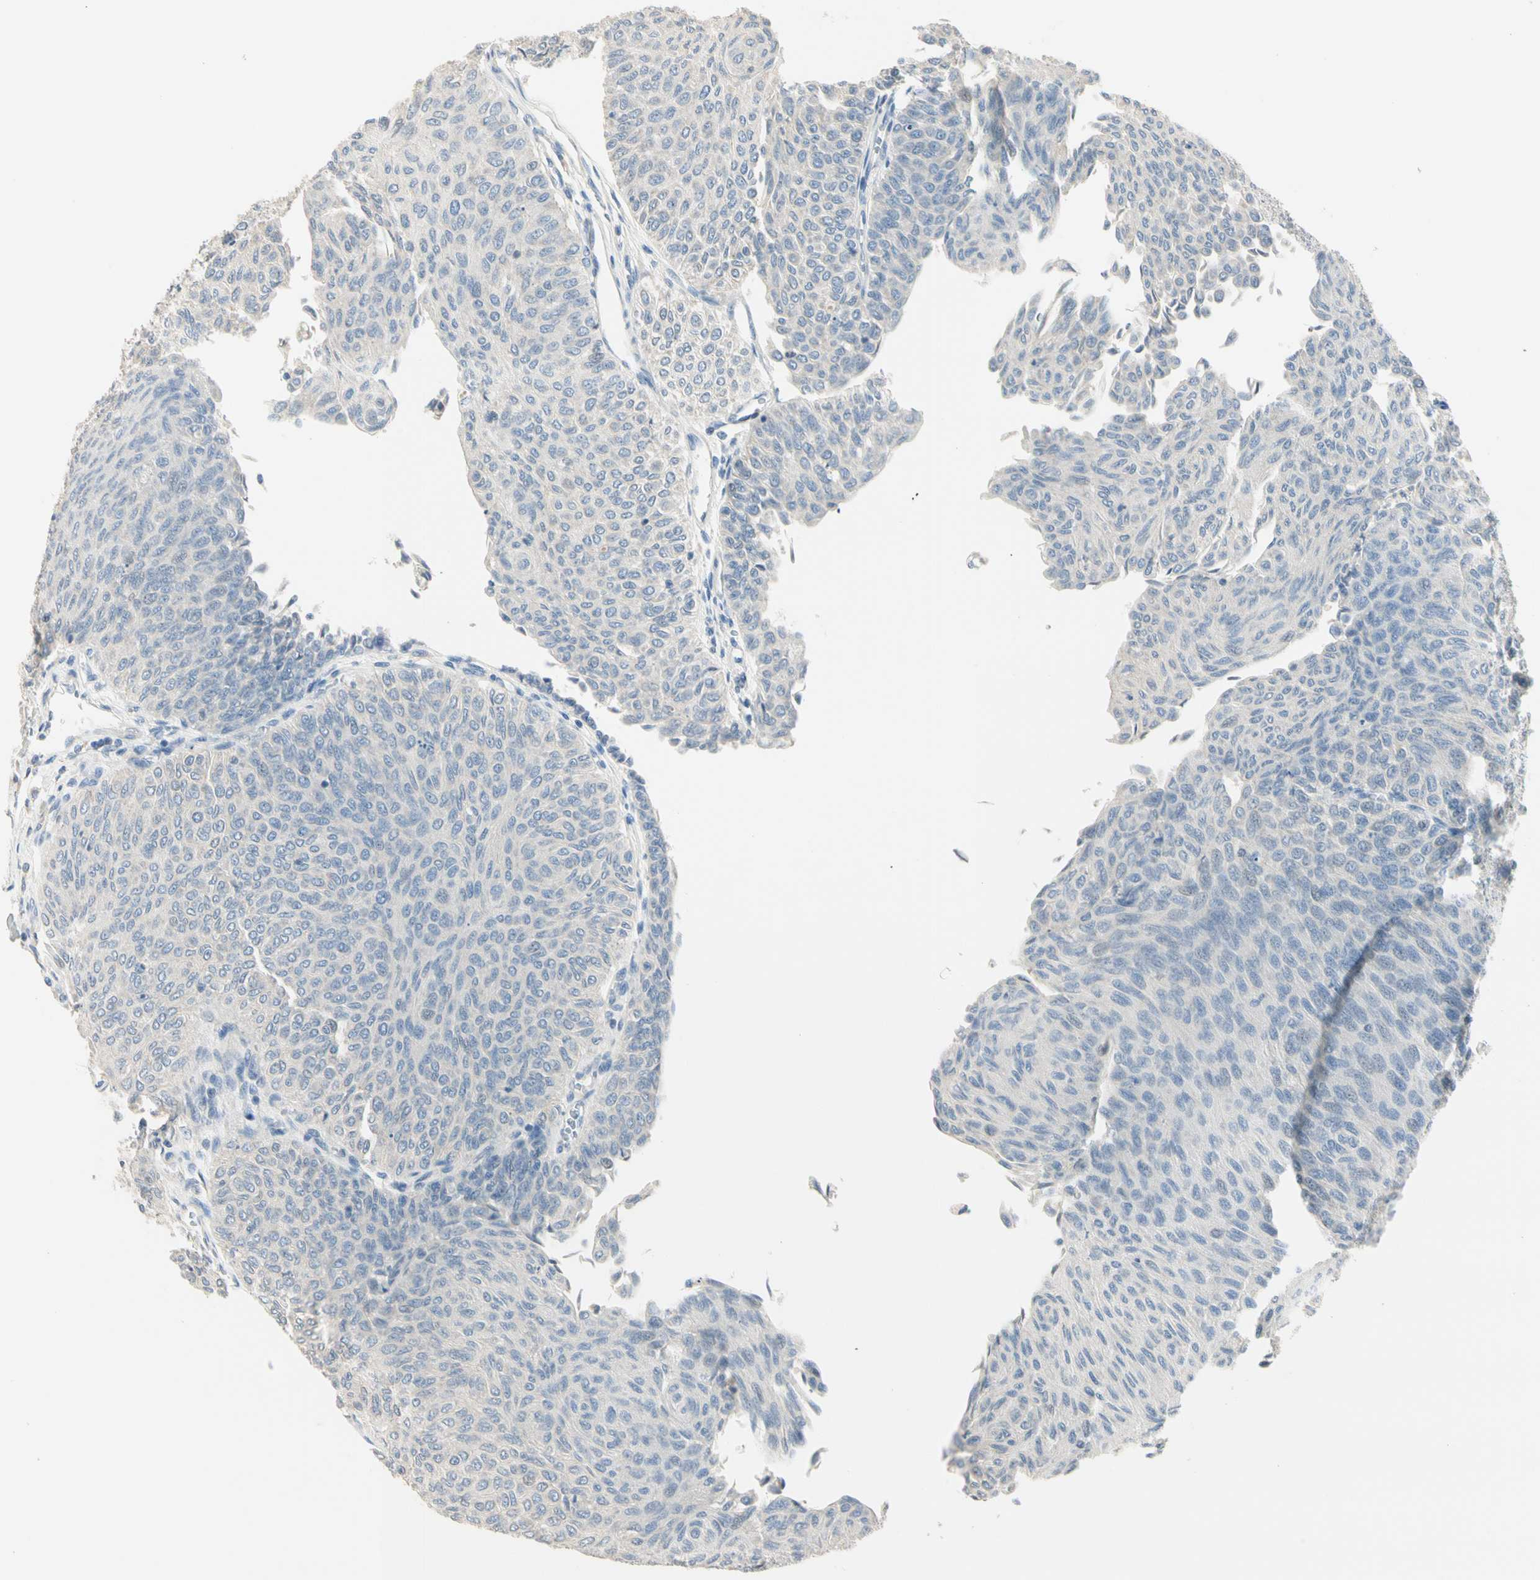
{"staining": {"intensity": "negative", "quantity": "none", "location": "none"}, "tissue": "urothelial cancer", "cell_type": "Tumor cells", "image_type": "cancer", "snomed": [{"axis": "morphology", "description": "Urothelial carcinoma, Low grade"}, {"axis": "topography", "description": "Urinary bladder"}], "caption": "Urothelial carcinoma (low-grade) was stained to show a protein in brown. There is no significant staining in tumor cells.", "gene": "GPR153", "patient": {"sex": "male", "age": 78}}